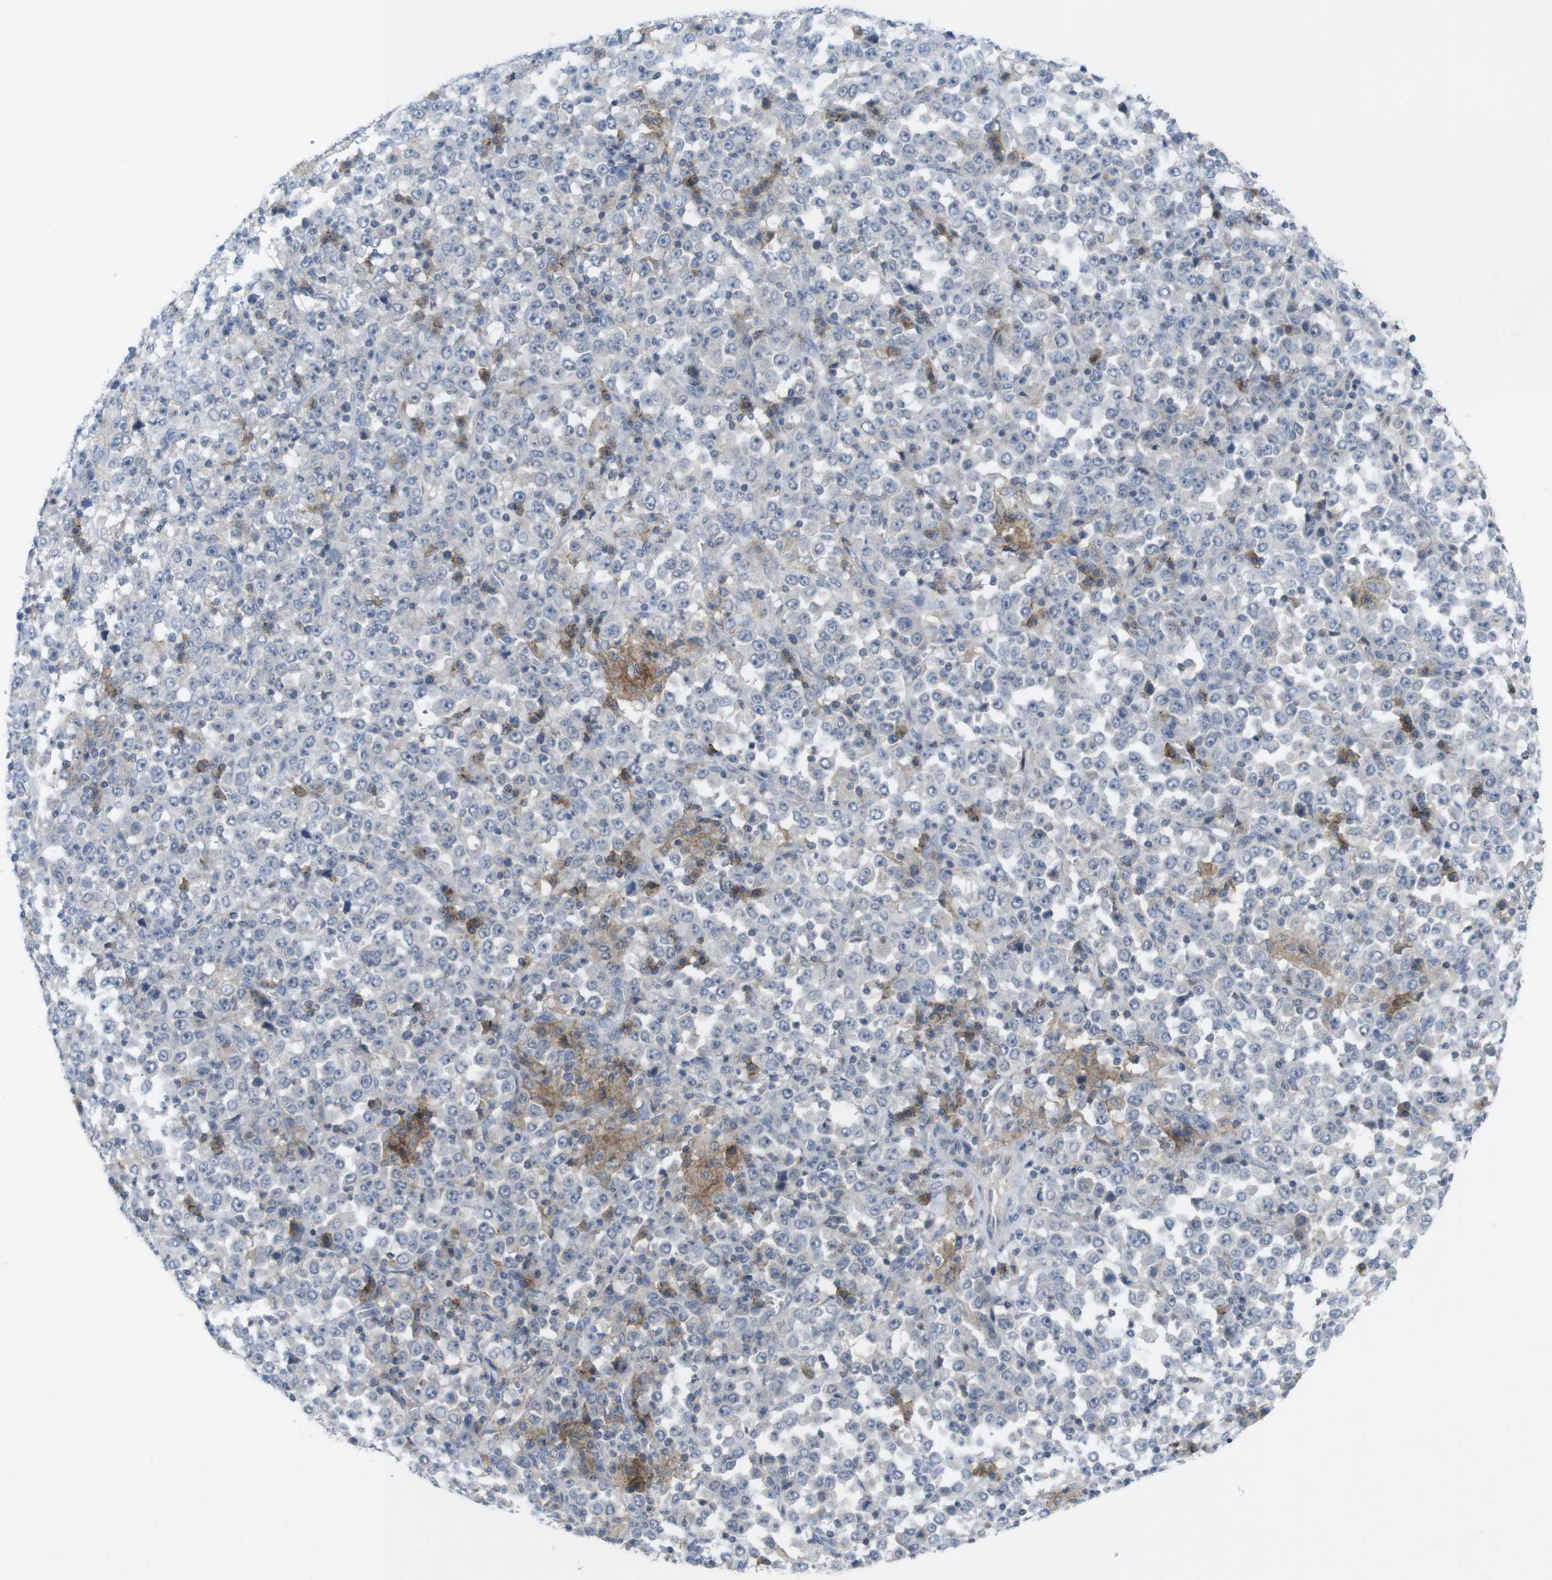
{"staining": {"intensity": "negative", "quantity": "none", "location": "none"}, "tissue": "stomach cancer", "cell_type": "Tumor cells", "image_type": "cancer", "snomed": [{"axis": "morphology", "description": "Normal tissue, NOS"}, {"axis": "morphology", "description": "Adenocarcinoma, NOS"}, {"axis": "topography", "description": "Stomach, upper"}, {"axis": "topography", "description": "Stomach"}], "caption": "High power microscopy histopathology image of an immunohistochemistry (IHC) histopathology image of stomach cancer, revealing no significant expression in tumor cells.", "gene": "SLAMF7", "patient": {"sex": "male", "age": 59}}